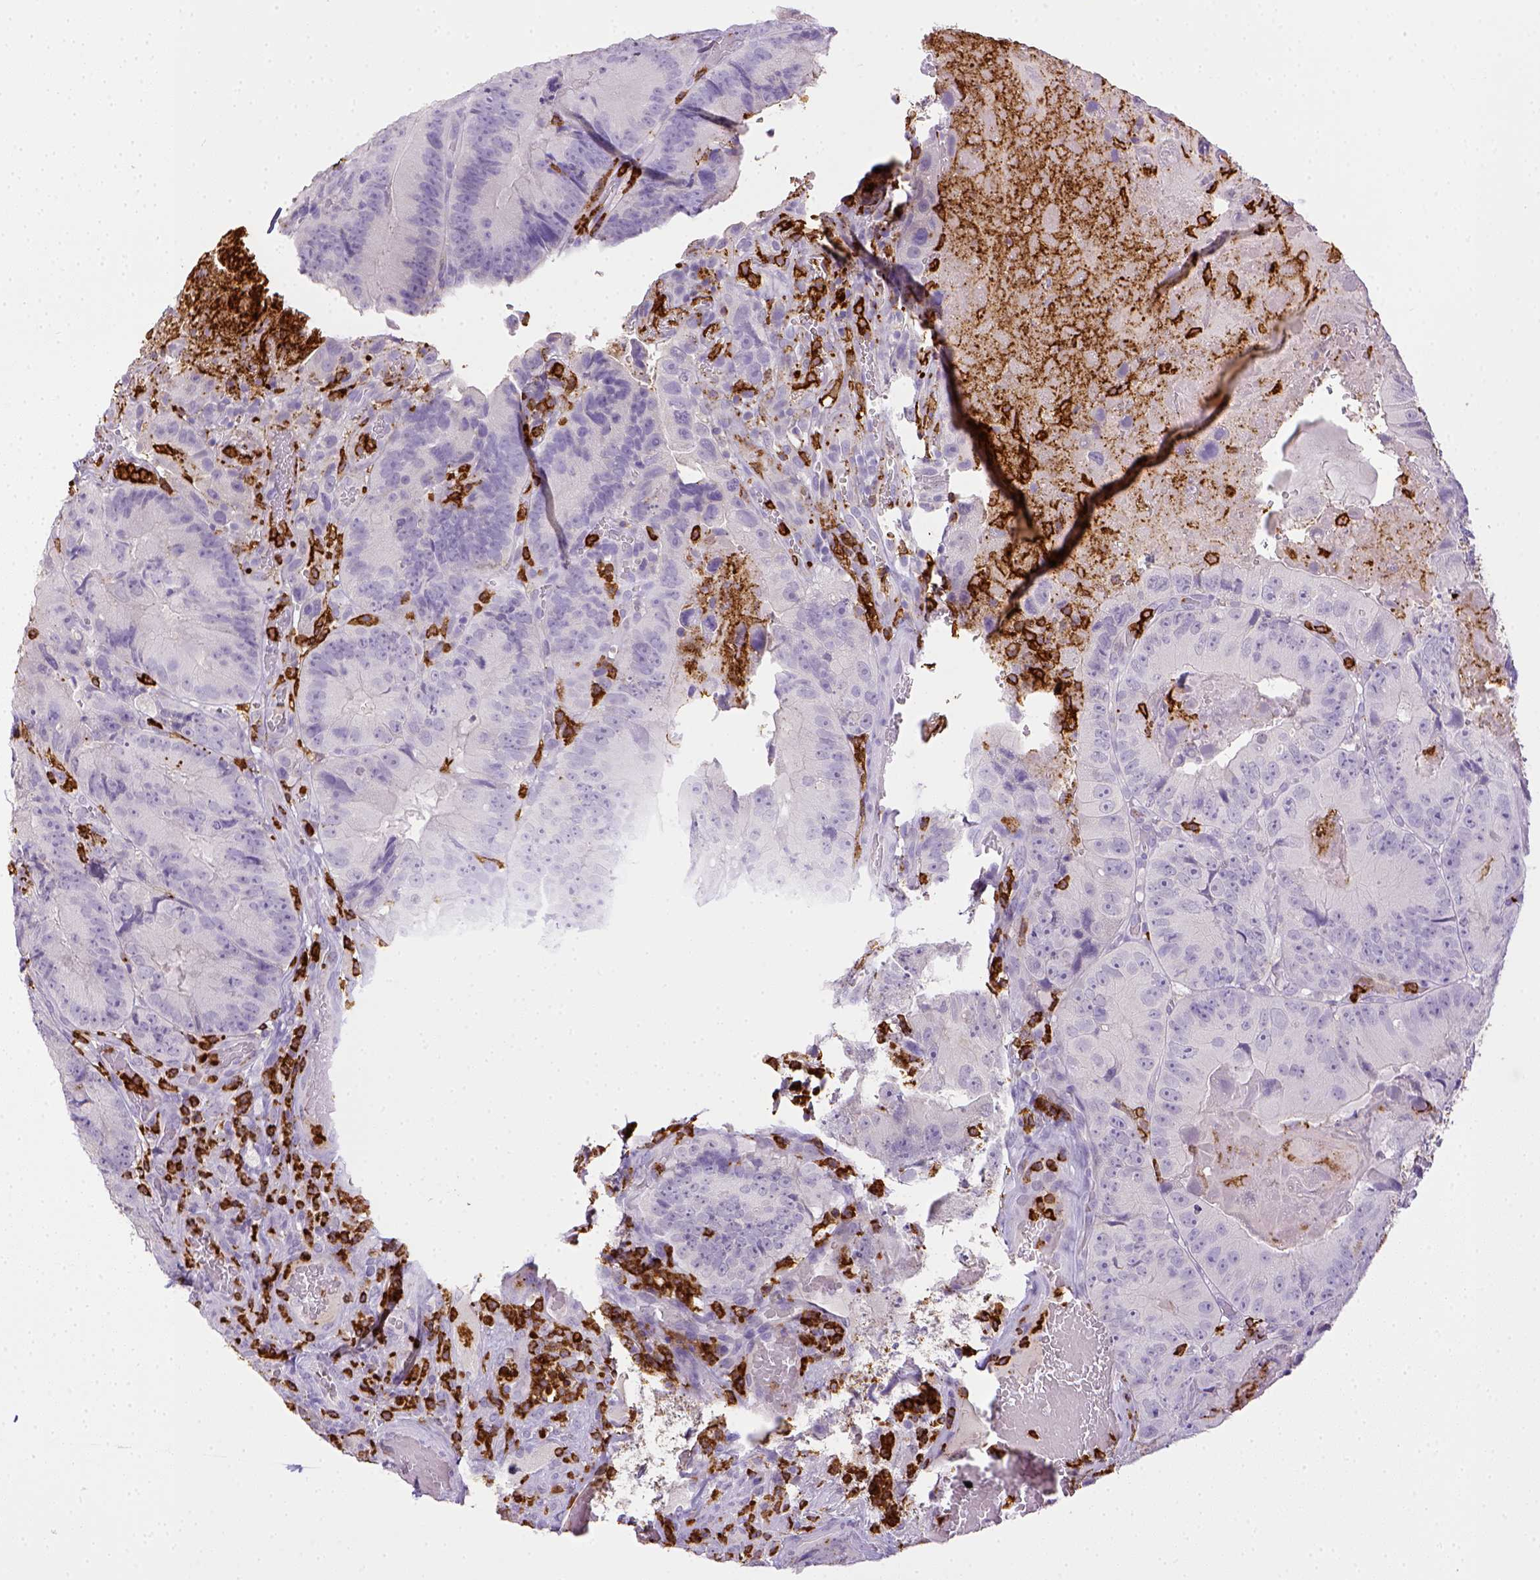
{"staining": {"intensity": "negative", "quantity": "none", "location": "none"}, "tissue": "colorectal cancer", "cell_type": "Tumor cells", "image_type": "cancer", "snomed": [{"axis": "morphology", "description": "Adenocarcinoma, NOS"}, {"axis": "topography", "description": "Colon"}], "caption": "Photomicrograph shows no significant protein staining in tumor cells of colorectal cancer.", "gene": "ITGAM", "patient": {"sex": "female", "age": 86}}